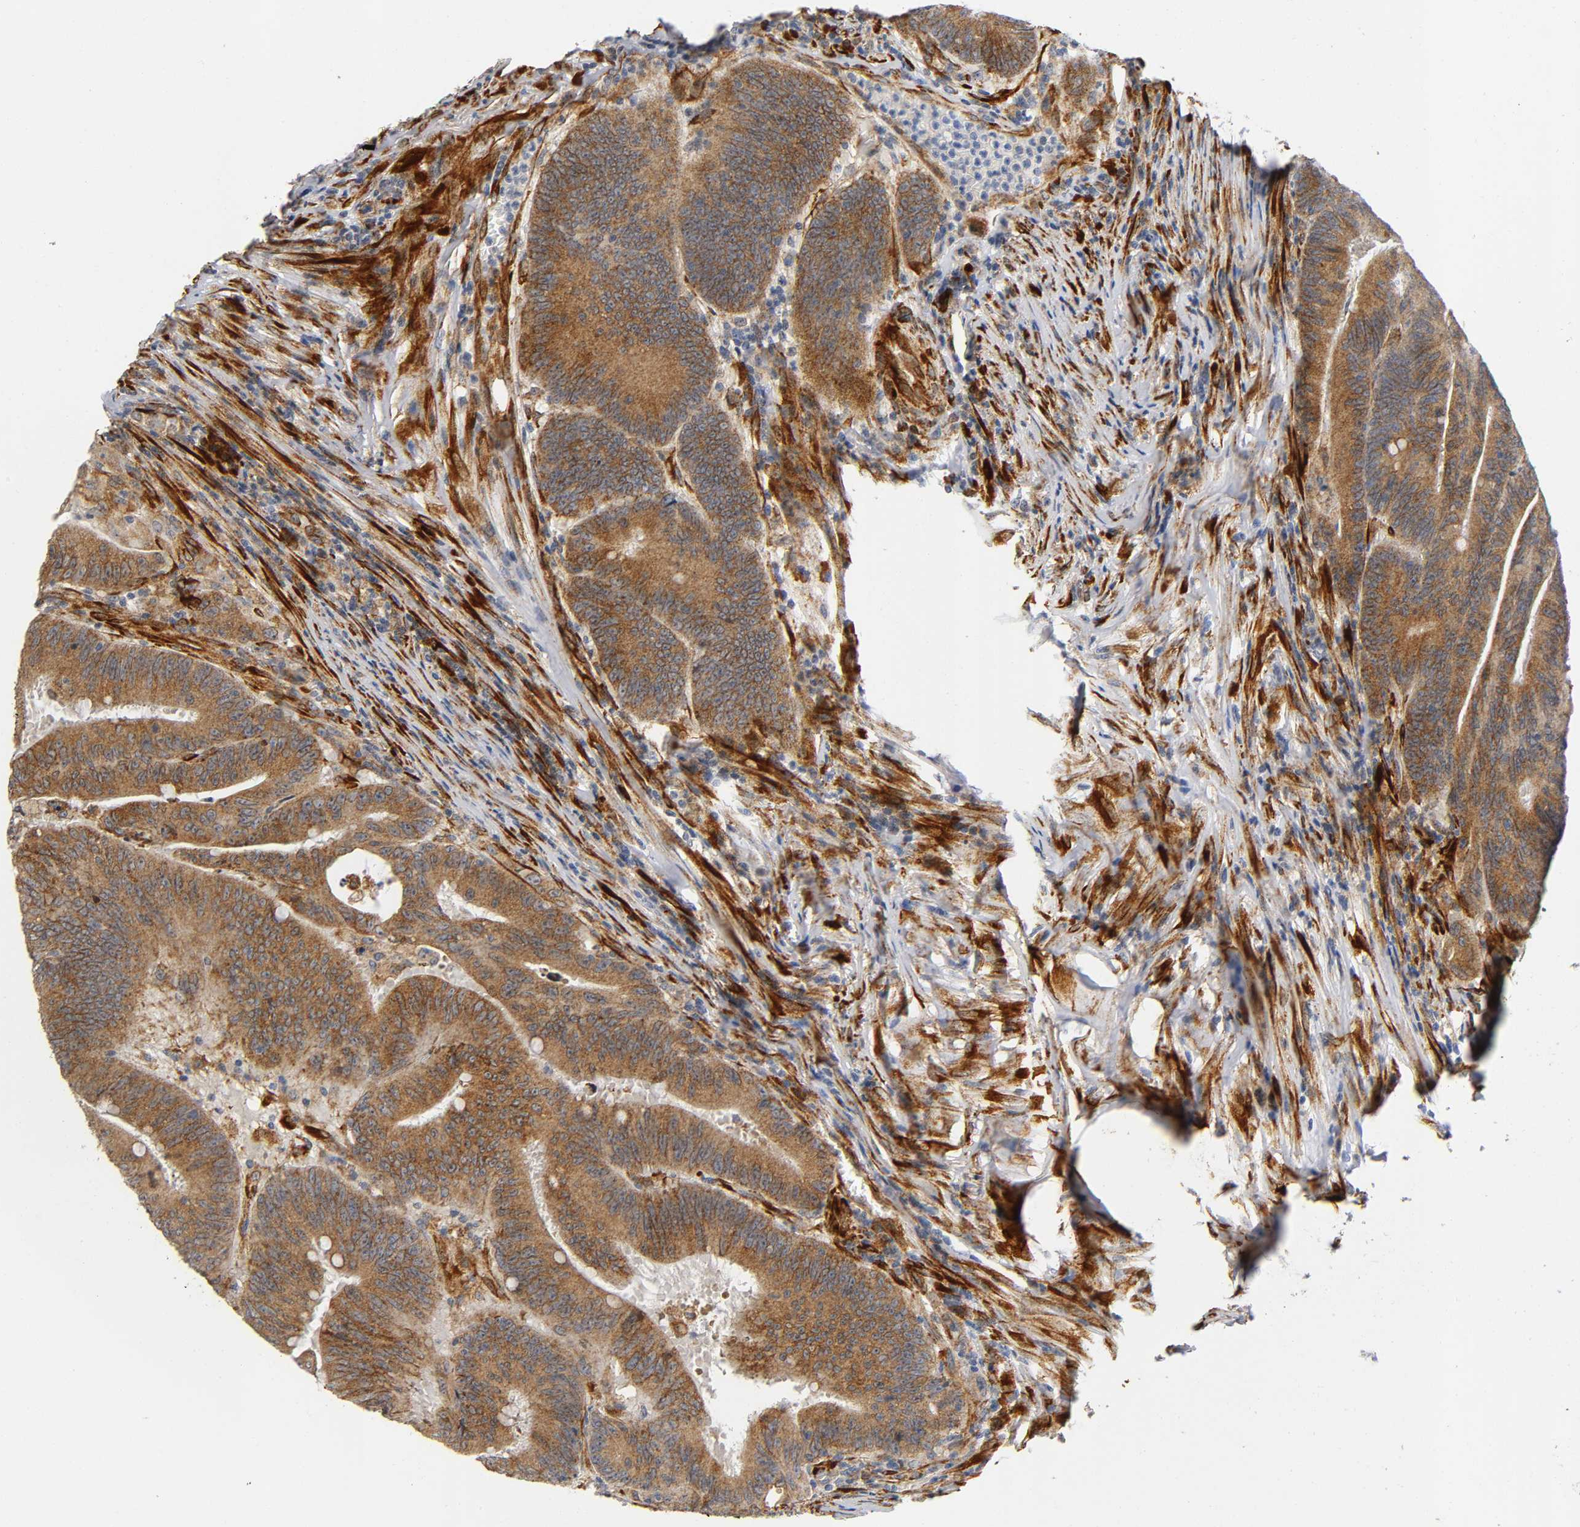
{"staining": {"intensity": "moderate", "quantity": ">75%", "location": "cytoplasmic/membranous"}, "tissue": "colorectal cancer", "cell_type": "Tumor cells", "image_type": "cancer", "snomed": [{"axis": "morphology", "description": "Adenocarcinoma, NOS"}, {"axis": "topography", "description": "Colon"}], "caption": "This is an image of IHC staining of adenocarcinoma (colorectal), which shows moderate positivity in the cytoplasmic/membranous of tumor cells.", "gene": "SOS2", "patient": {"sex": "male", "age": 45}}